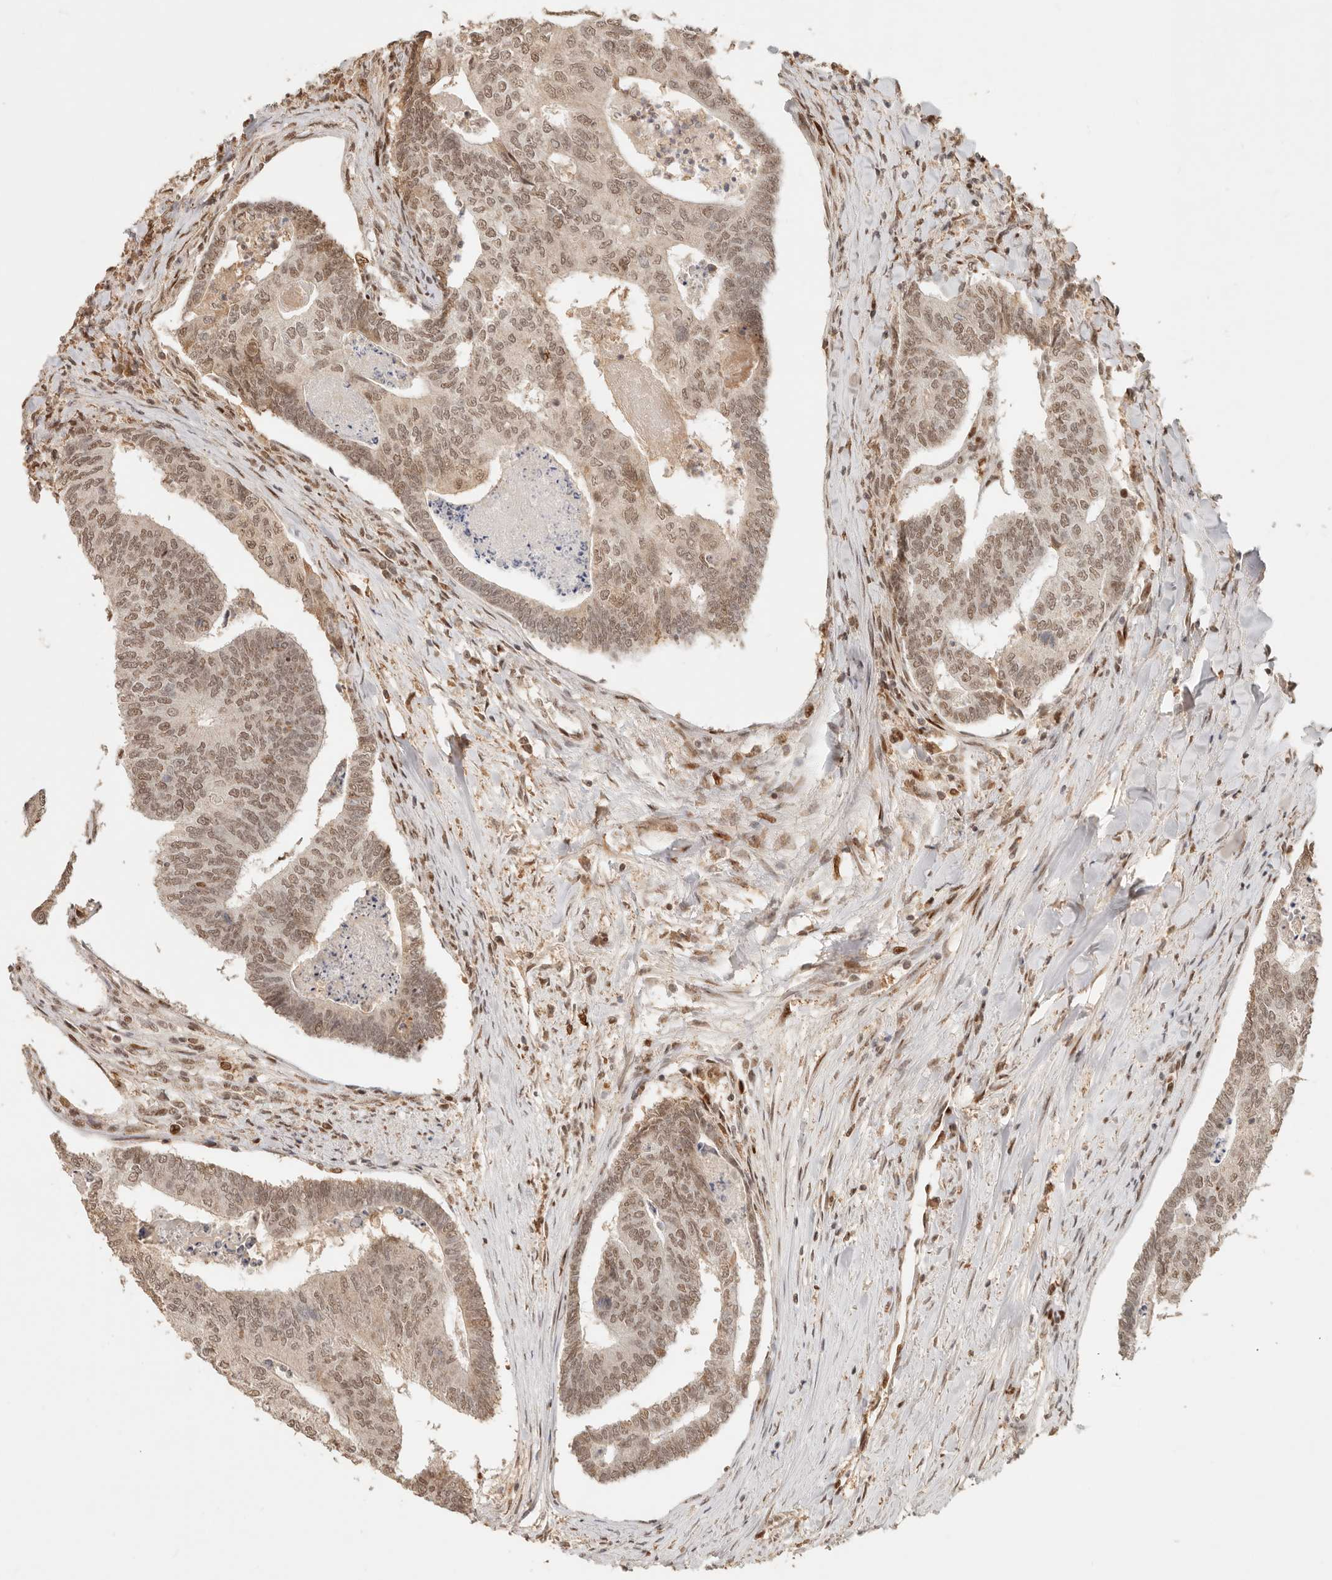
{"staining": {"intensity": "moderate", "quantity": ">75%", "location": "nuclear"}, "tissue": "colorectal cancer", "cell_type": "Tumor cells", "image_type": "cancer", "snomed": [{"axis": "morphology", "description": "Adenocarcinoma, NOS"}, {"axis": "topography", "description": "Colon"}], "caption": "Immunohistochemistry of human colorectal cancer exhibits medium levels of moderate nuclear expression in approximately >75% of tumor cells. (DAB (3,3'-diaminobenzidine) IHC with brightfield microscopy, high magnification).", "gene": "NPAS2", "patient": {"sex": "female", "age": 67}}